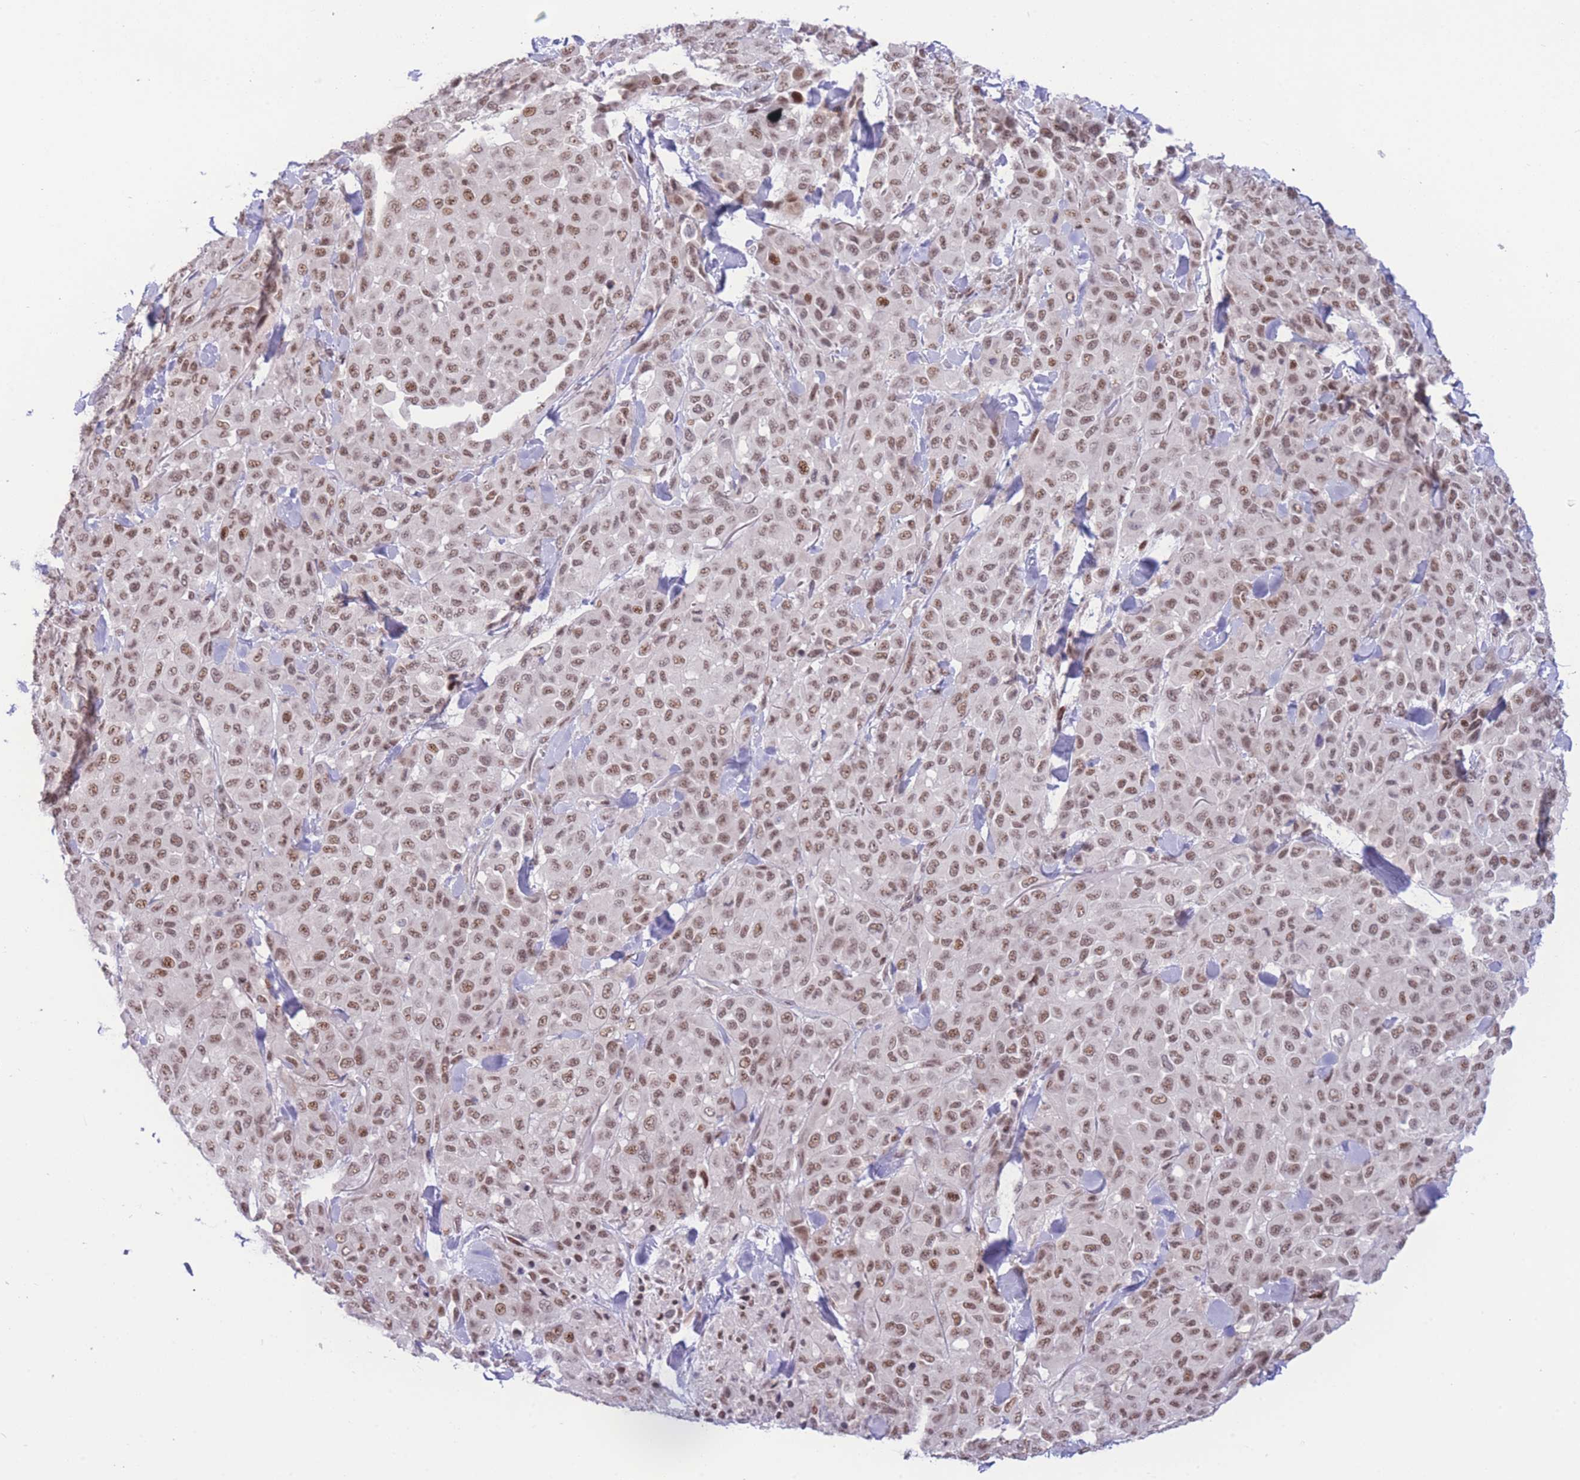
{"staining": {"intensity": "moderate", "quantity": ">75%", "location": "nuclear"}, "tissue": "melanoma", "cell_type": "Tumor cells", "image_type": "cancer", "snomed": [{"axis": "morphology", "description": "Malignant melanoma, Metastatic site"}, {"axis": "topography", "description": "Skin"}], "caption": "High-magnification brightfield microscopy of melanoma stained with DAB (3,3'-diaminobenzidine) (brown) and counterstained with hematoxylin (blue). tumor cells exhibit moderate nuclear positivity is identified in about>75% of cells.", "gene": "PCIF1", "patient": {"sex": "female", "age": 81}}